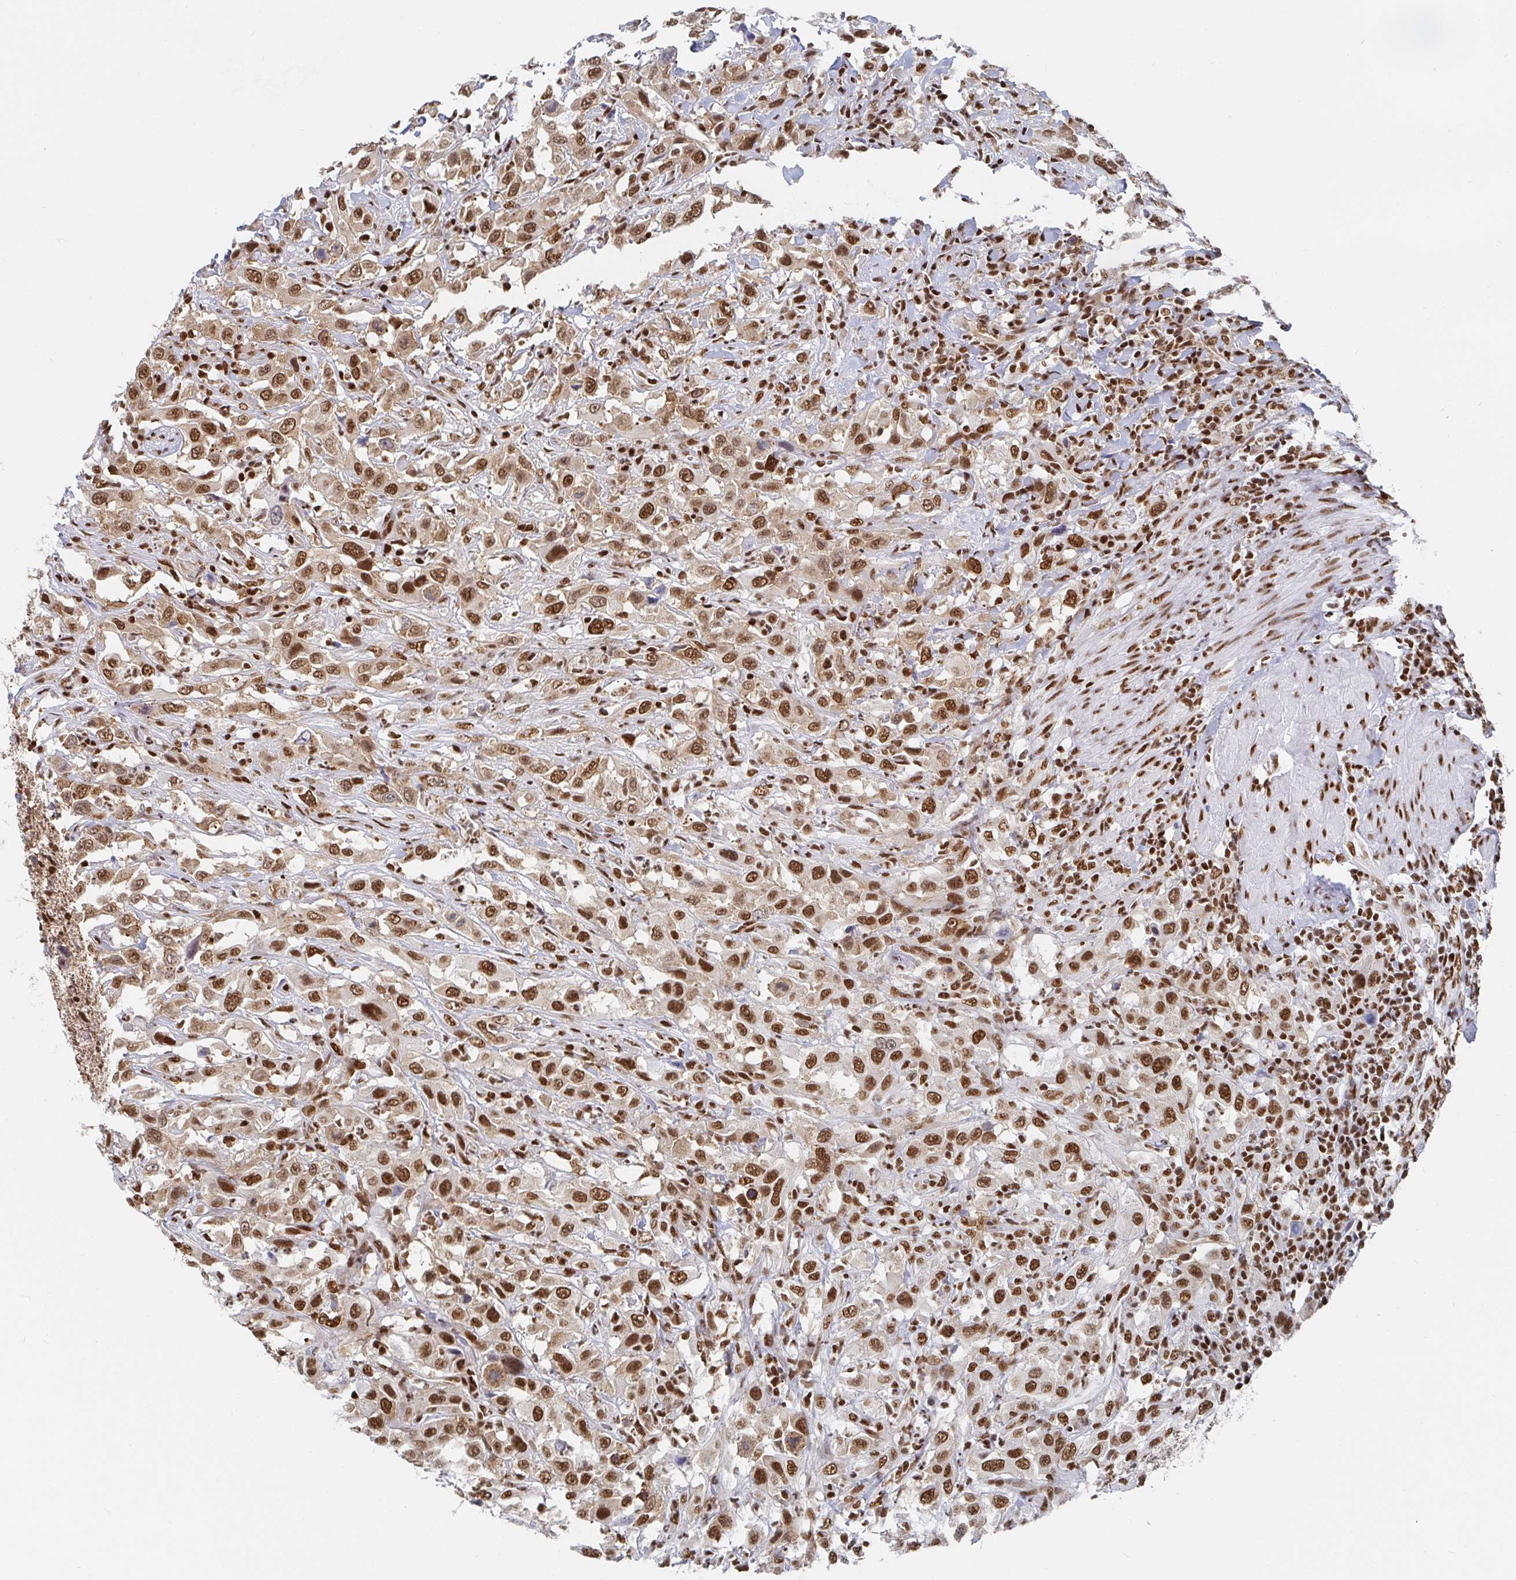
{"staining": {"intensity": "strong", "quantity": ">75%", "location": "cytoplasmic/membranous,nuclear"}, "tissue": "urothelial cancer", "cell_type": "Tumor cells", "image_type": "cancer", "snomed": [{"axis": "morphology", "description": "Urothelial carcinoma, High grade"}, {"axis": "topography", "description": "Urinary bladder"}], "caption": "IHC of human urothelial carcinoma (high-grade) shows high levels of strong cytoplasmic/membranous and nuclear staining in approximately >75% of tumor cells.", "gene": "EWSR1", "patient": {"sex": "male", "age": 61}}